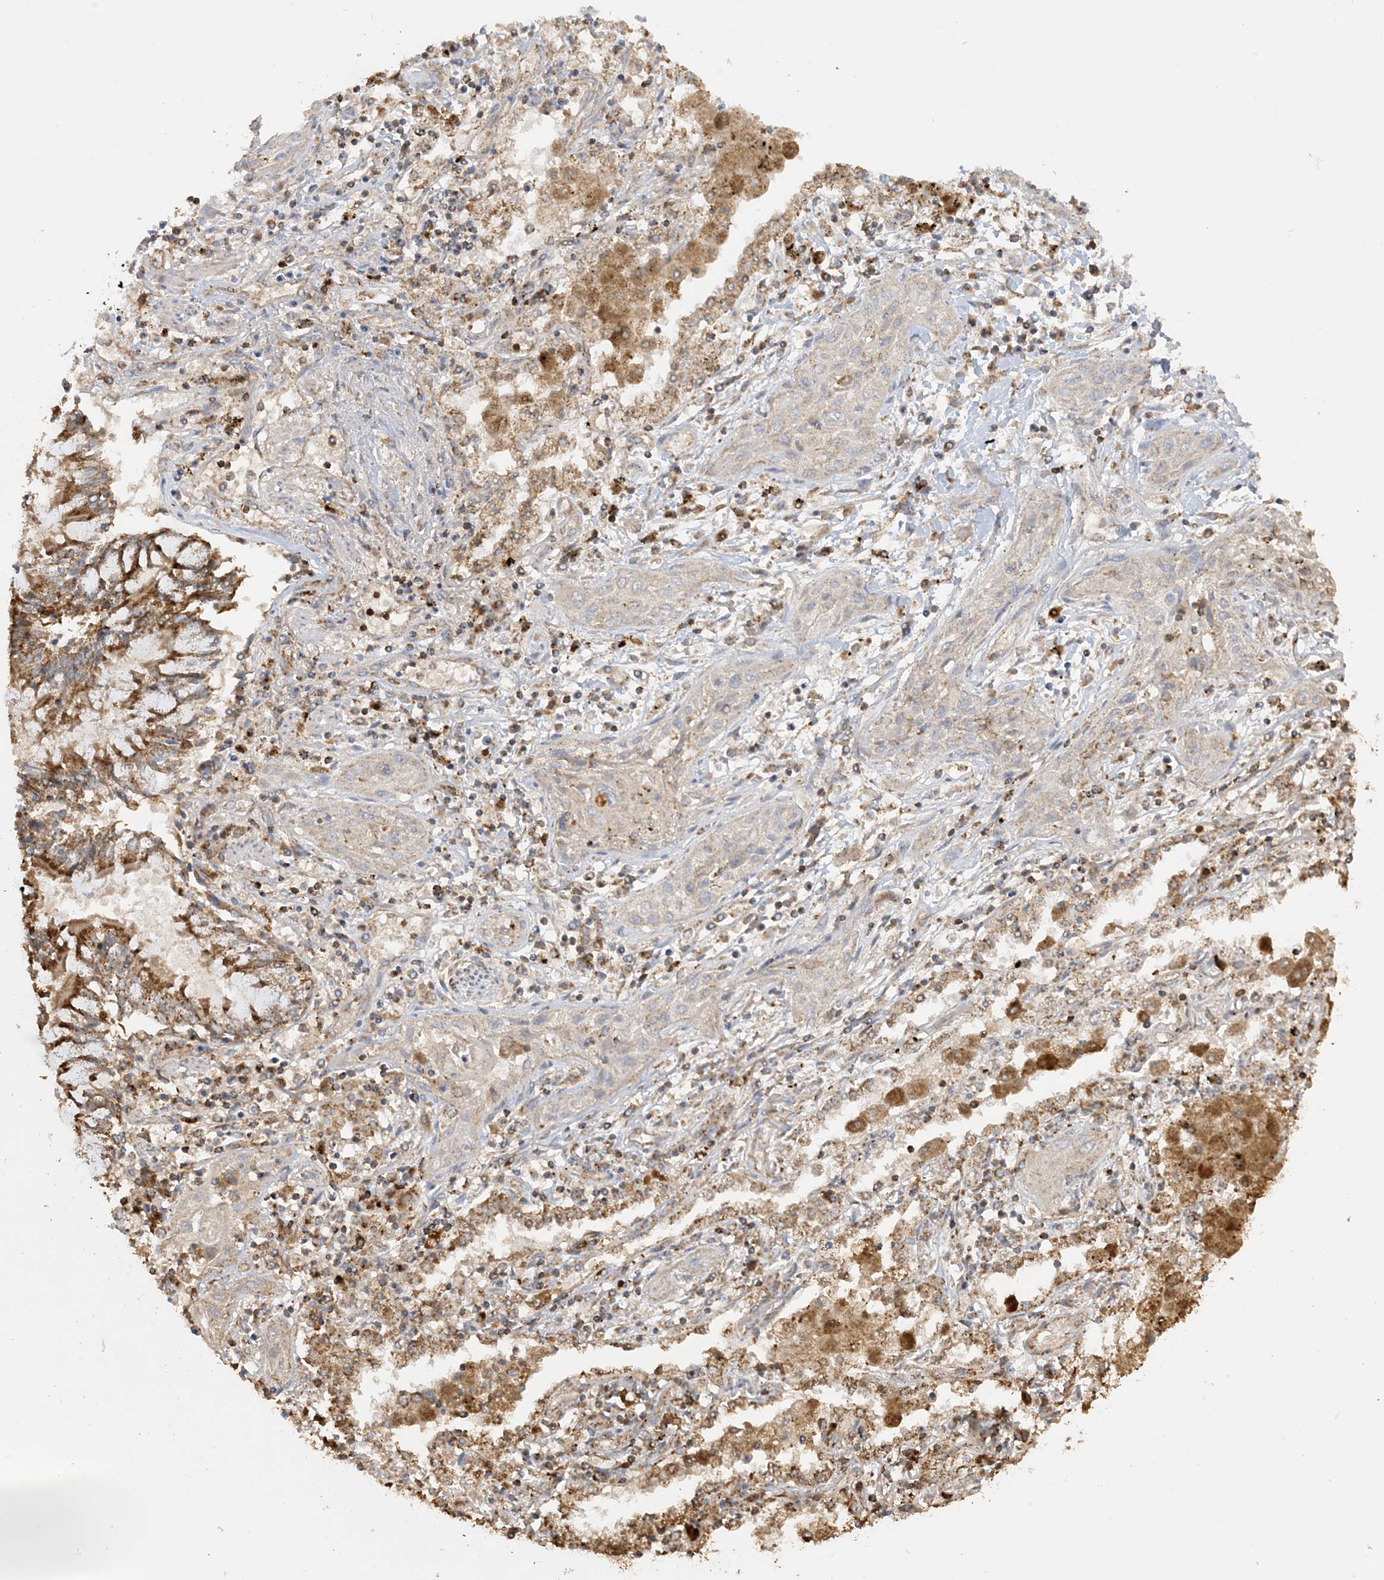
{"staining": {"intensity": "negative", "quantity": "none", "location": "none"}, "tissue": "lung cancer", "cell_type": "Tumor cells", "image_type": "cancer", "snomed": [{"axis": "morphology", "description": "Squamous cell carcinoma, NOS"}, {"axis": "topography", "description": "Lung"}], "caption": "A high-resolution histopathology image shows immunohistochemistry (IHC) staining of lung cancer, which displays no significant staining in tumor cells.", "gene": "AGA", "patient": {"sex": "female", "age": 47}}